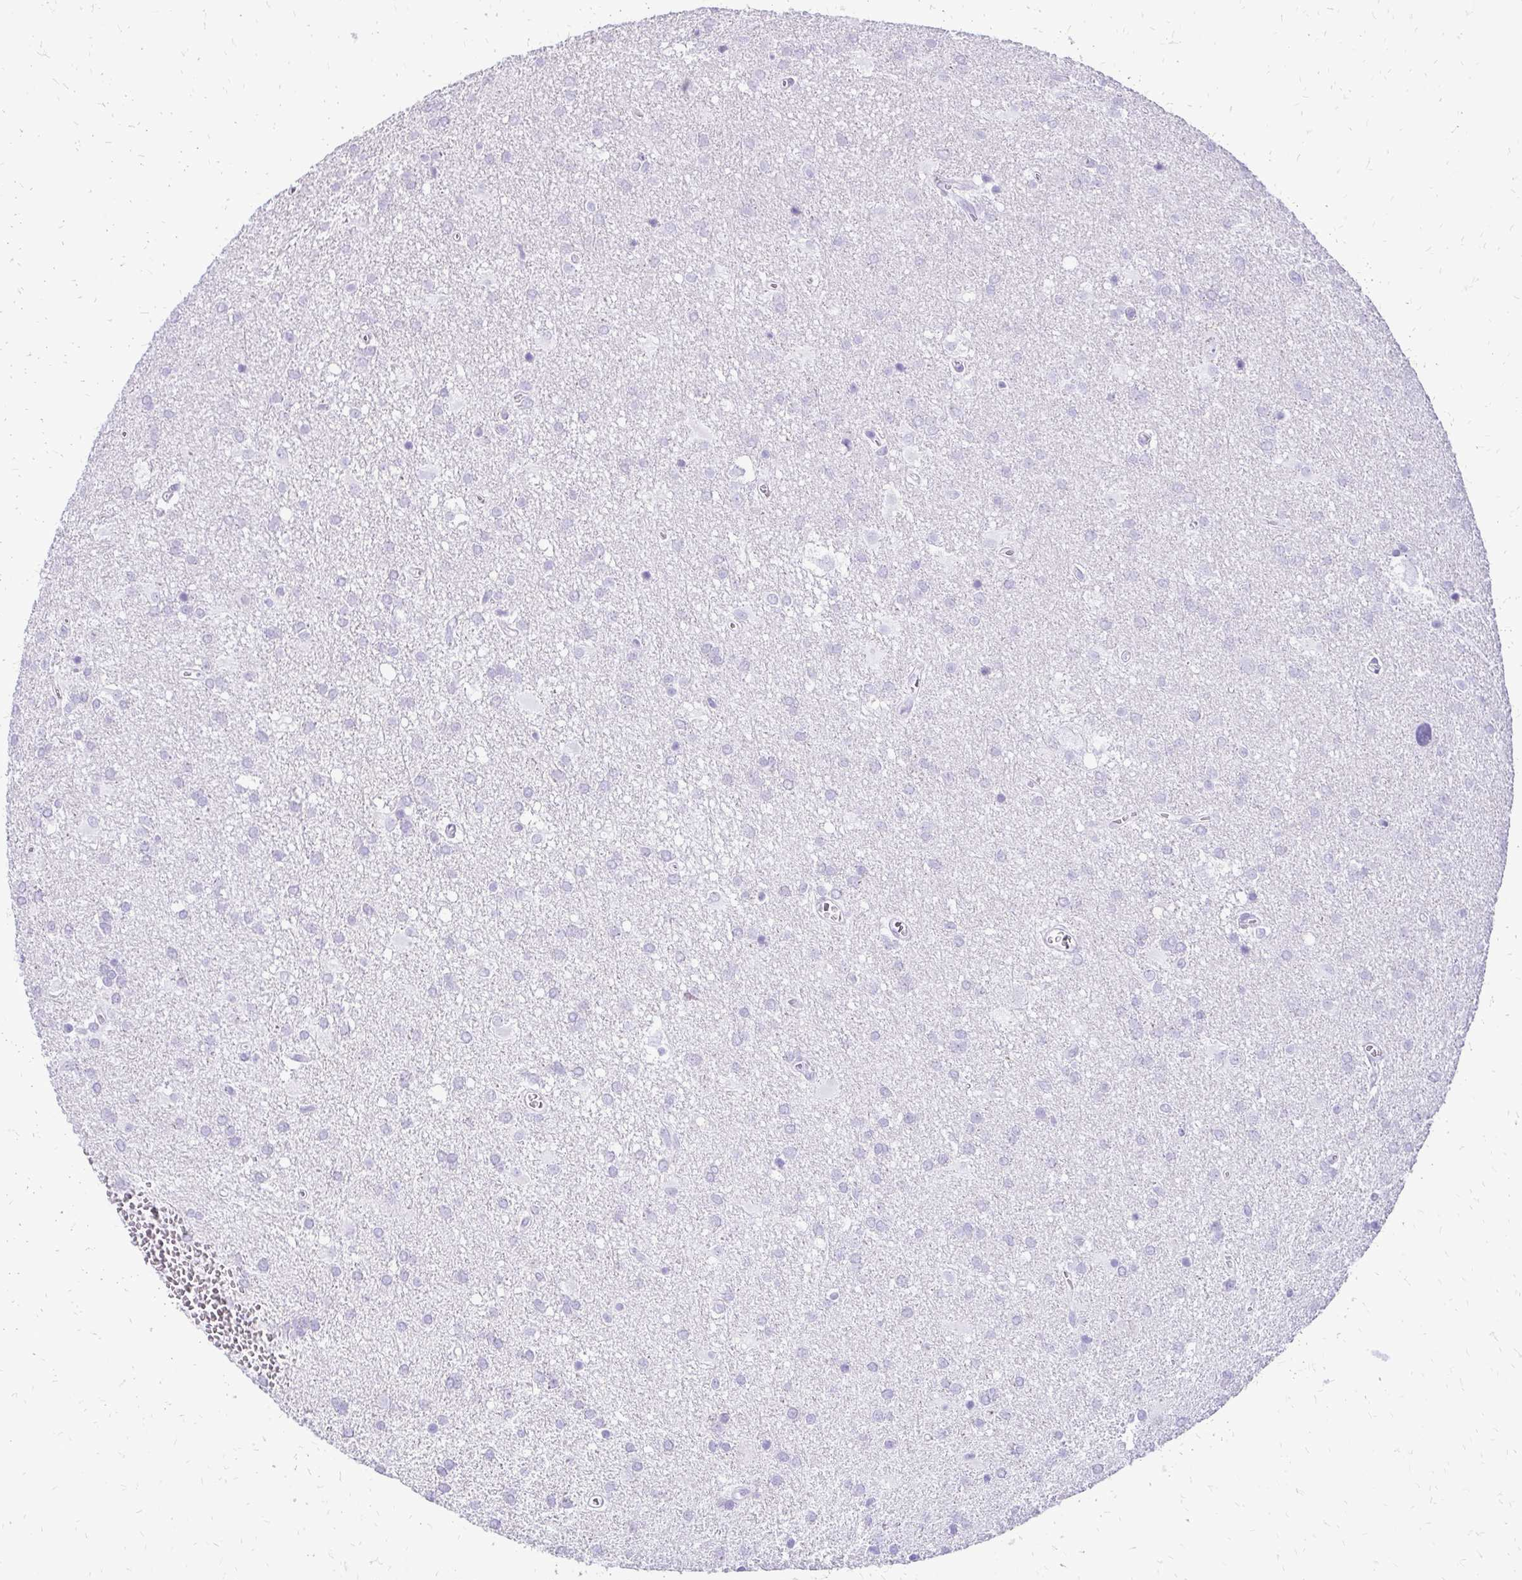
{"staining": {"intensity": "negative", "quantity": "none", "location": "none"}, "tissue": "glioma", "cell_type": "Tumor cells", "image_type": "cancer", "snomed": [{"axis": "morphology", "description": "Glioma, malignant, Low grade"}, {"axis": "topography", "description": "Brain"}], "caption": "Glioma was stained to show a protein in brown. There is no significant expression in tumor cells. (Brightfield microscopy of DAB (3,3'-diaminobenzidine) immunohistochemistry at high magnification).", "gene": "SLC32A1", "patient": {"sex": "male", "age": 66}}